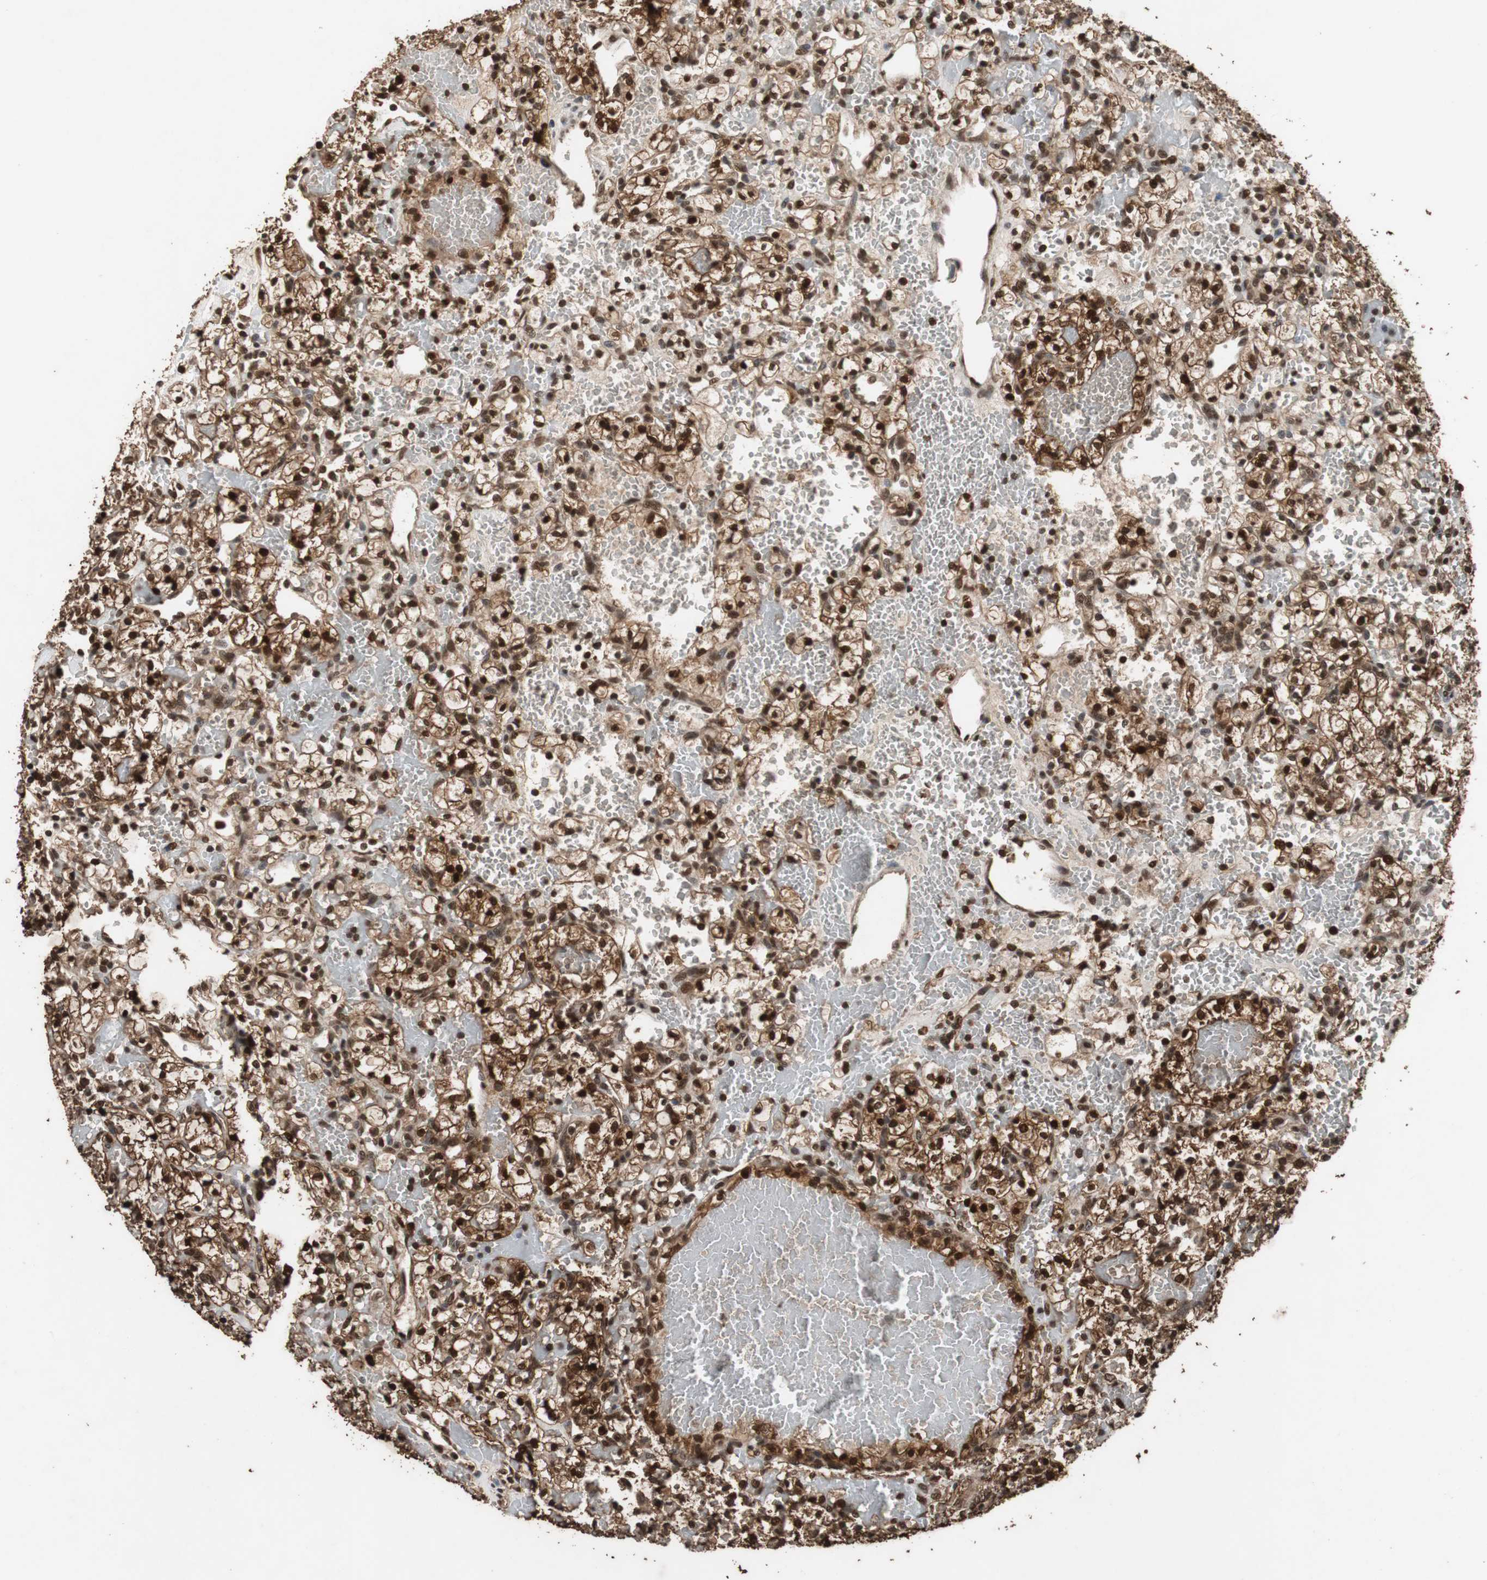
{"staining": {"intensity": "strong", "quantity": ">75%", "location": "cytoplasmic/membranous,nuclear"}, "tissue": "renal cancer", "cell_type": "Tumor cells", "image_type": "cancer", "snomed": [{"axis": "morphology", "description": "Adenocarcinoma, NOS"}, {"axis": "topography", "description": "Kidney"}], "caption": "DAB immunohistochemical staining of adenocarcinoma (renal) reveals strong cytoplasmic/membranous and nuclear protein staining in about >75% of tumor cells.", "gene": "ZNF18", "patient": {"sex": "female", "age": 60}}